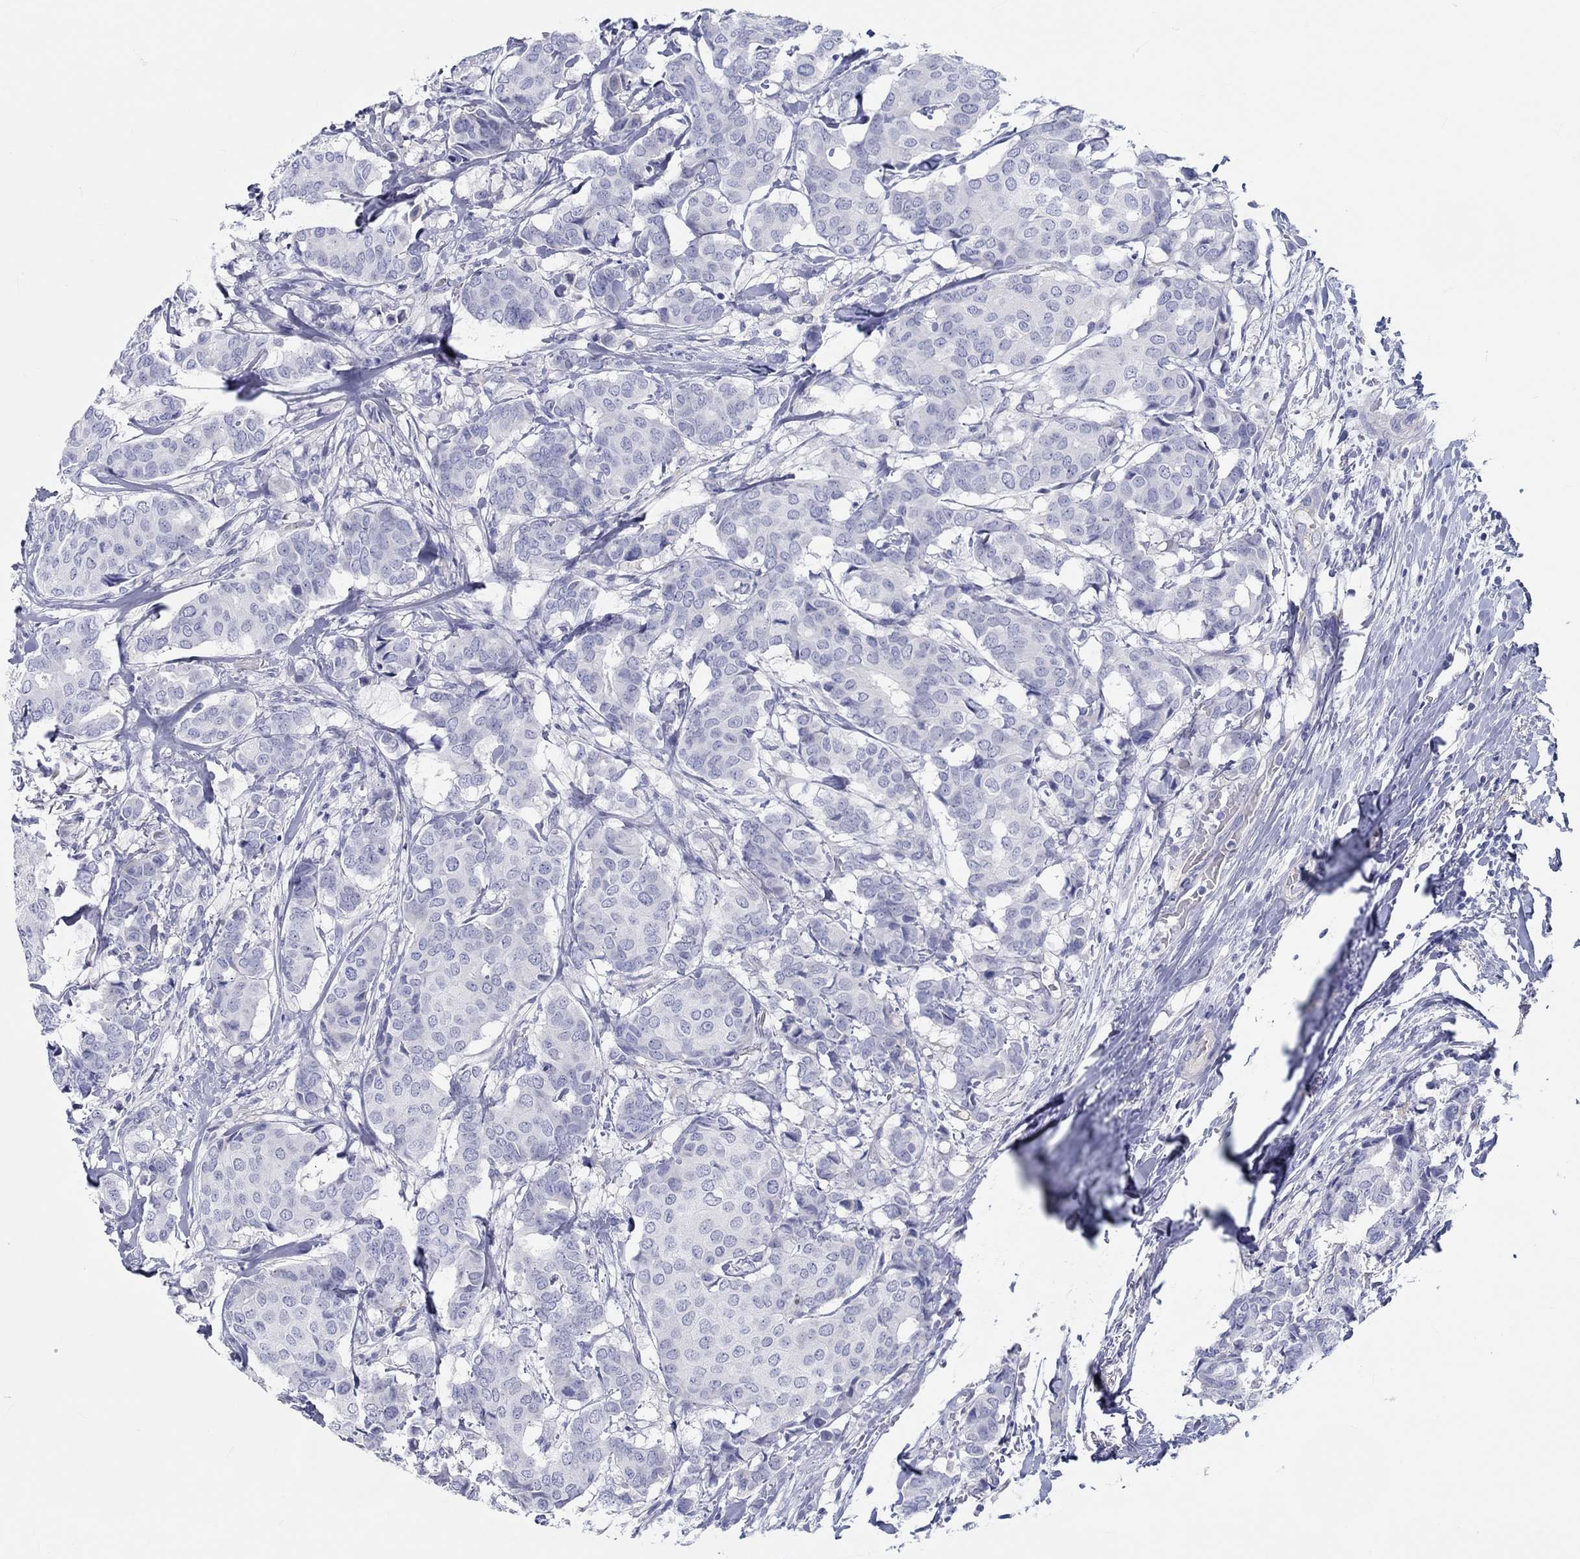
{"staining": {"intensity": "negative", "quantity": "none", "location": "none"}, "tissue": "breast cancer", "cell_type": "Tumor cells", "image_type": "cancer", "snomed": [{"axis": "morphology", "description": "Duct carcinoma"}, {"axis": "topography", "description": "Breast"}], "caption": "Immunohistochemical staining of breast intraductal carcinoma displays no significant staining in tumor cells.", "gene": "CDY2B", "patient": {"sex": "female", "age": 75}}